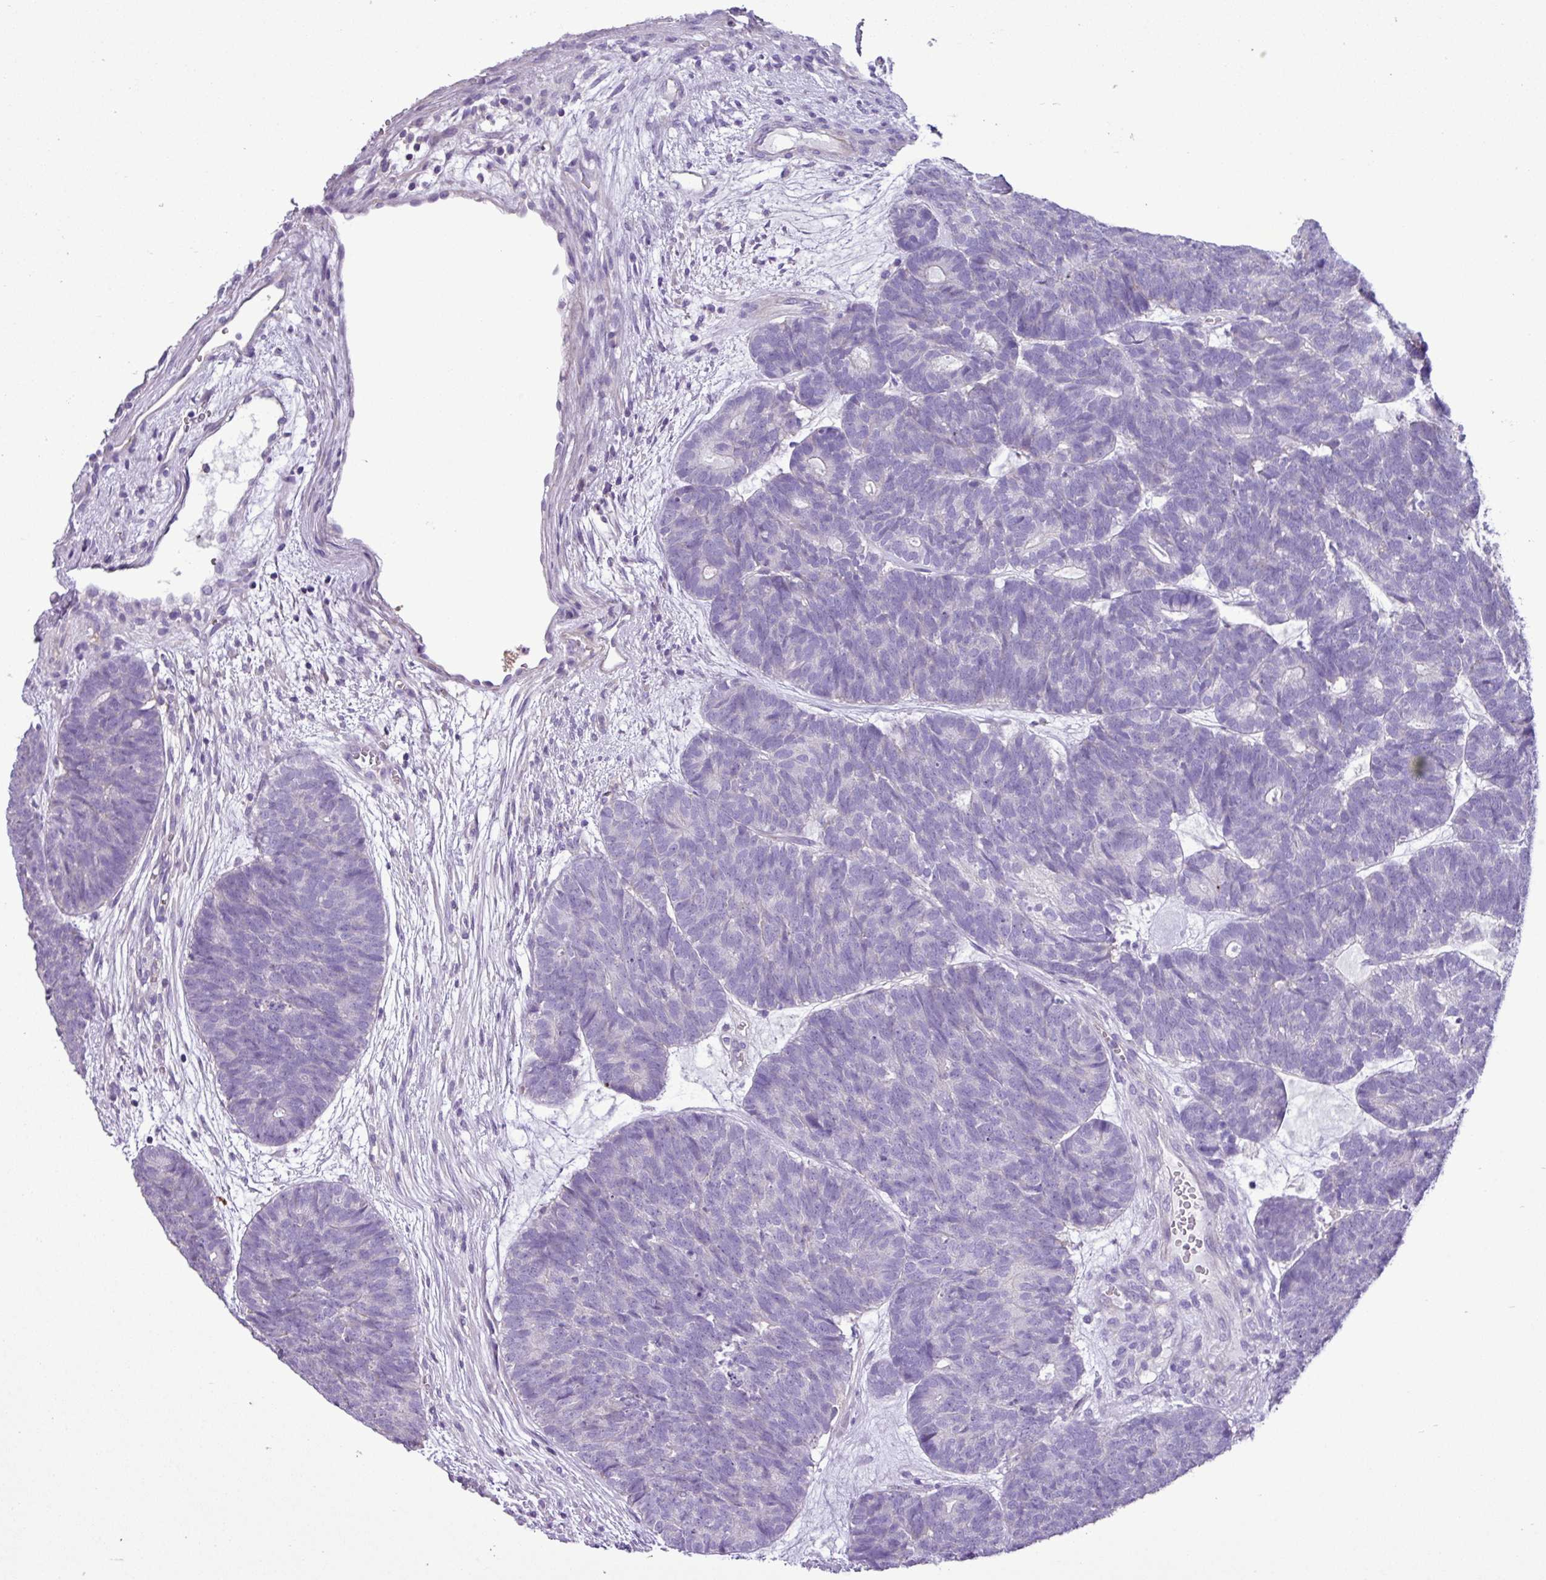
{"staining": {"intensity": "negative", "quantity": "none", "location": "none"}, "tissue": "head and neck cancer", "cell_type": "Tumor cells", "image_type": "cancer", "snomed": [{"axis": "morphology", "description": "Adenocarcinoma, NOS"}, {"axis": "topography", "description": "Head-Neck"}], "caption": "A histopathology image of human adenocarcinoma (head and neck) is negative for staining in tumor cells. (DAB (3,3'-diaminobenzidine) immunohistochemistry (IHC), high magnification).", "gene": "ZNF334", "patient": {"sex": "female", "age": 81}}